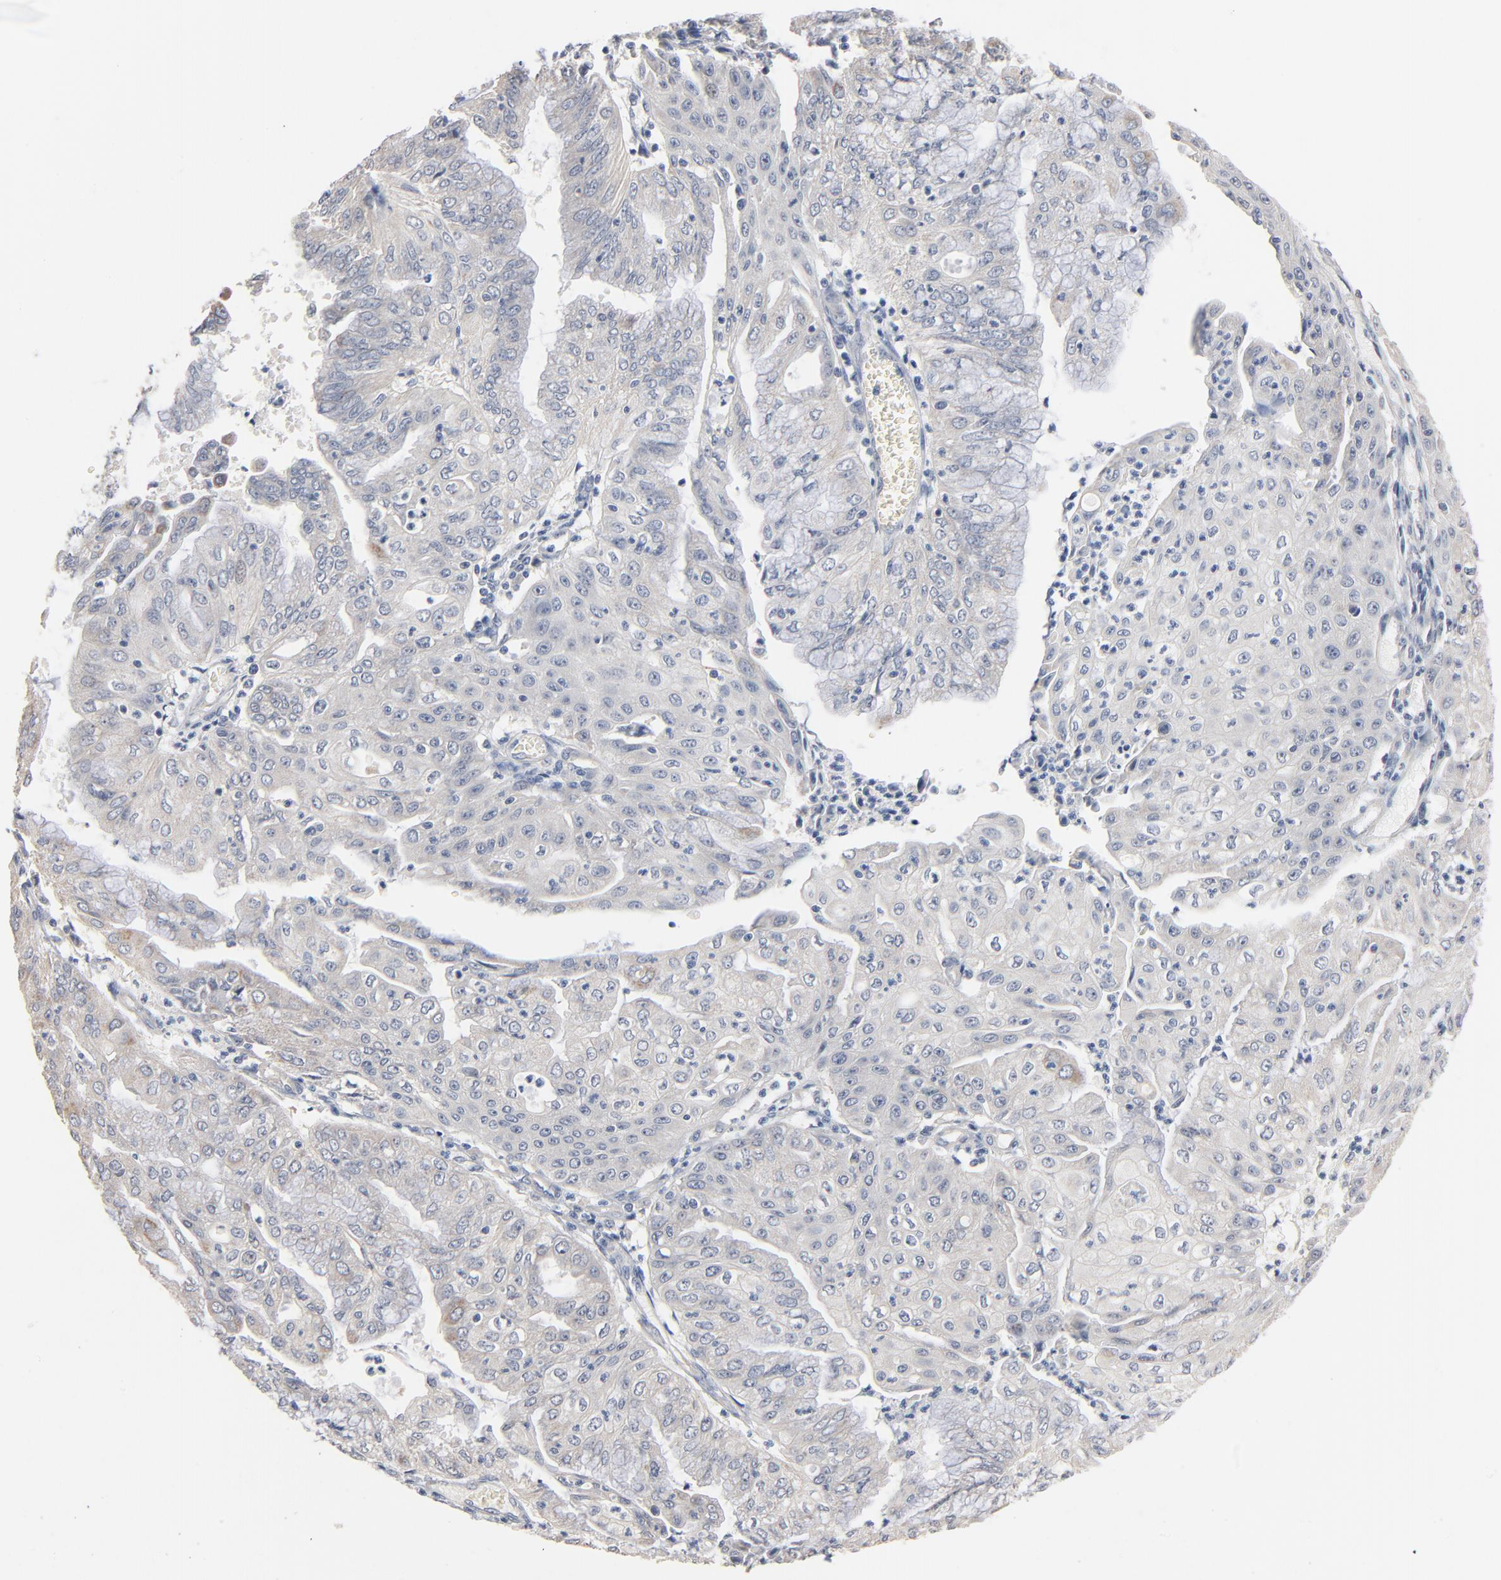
{"staining": {"intensity": "negative", "quantity": "none", "location": "none"}, "tissue": "endometrial cancer", "cell_type": "Tumor cells", "image_type": "cancer", "snomed": [{"axis": "morphology", "description": "Adenocarcinoma, NOS"}, {"axis": "topography", "description": "Endometrium"}], "caption": "A photomicrograph of human adenocarcinoma (endometrial) is negative for staining in tumor cells.", "gene": "ZDHHC8", "patient": {"sex": "female", "age": 79}}